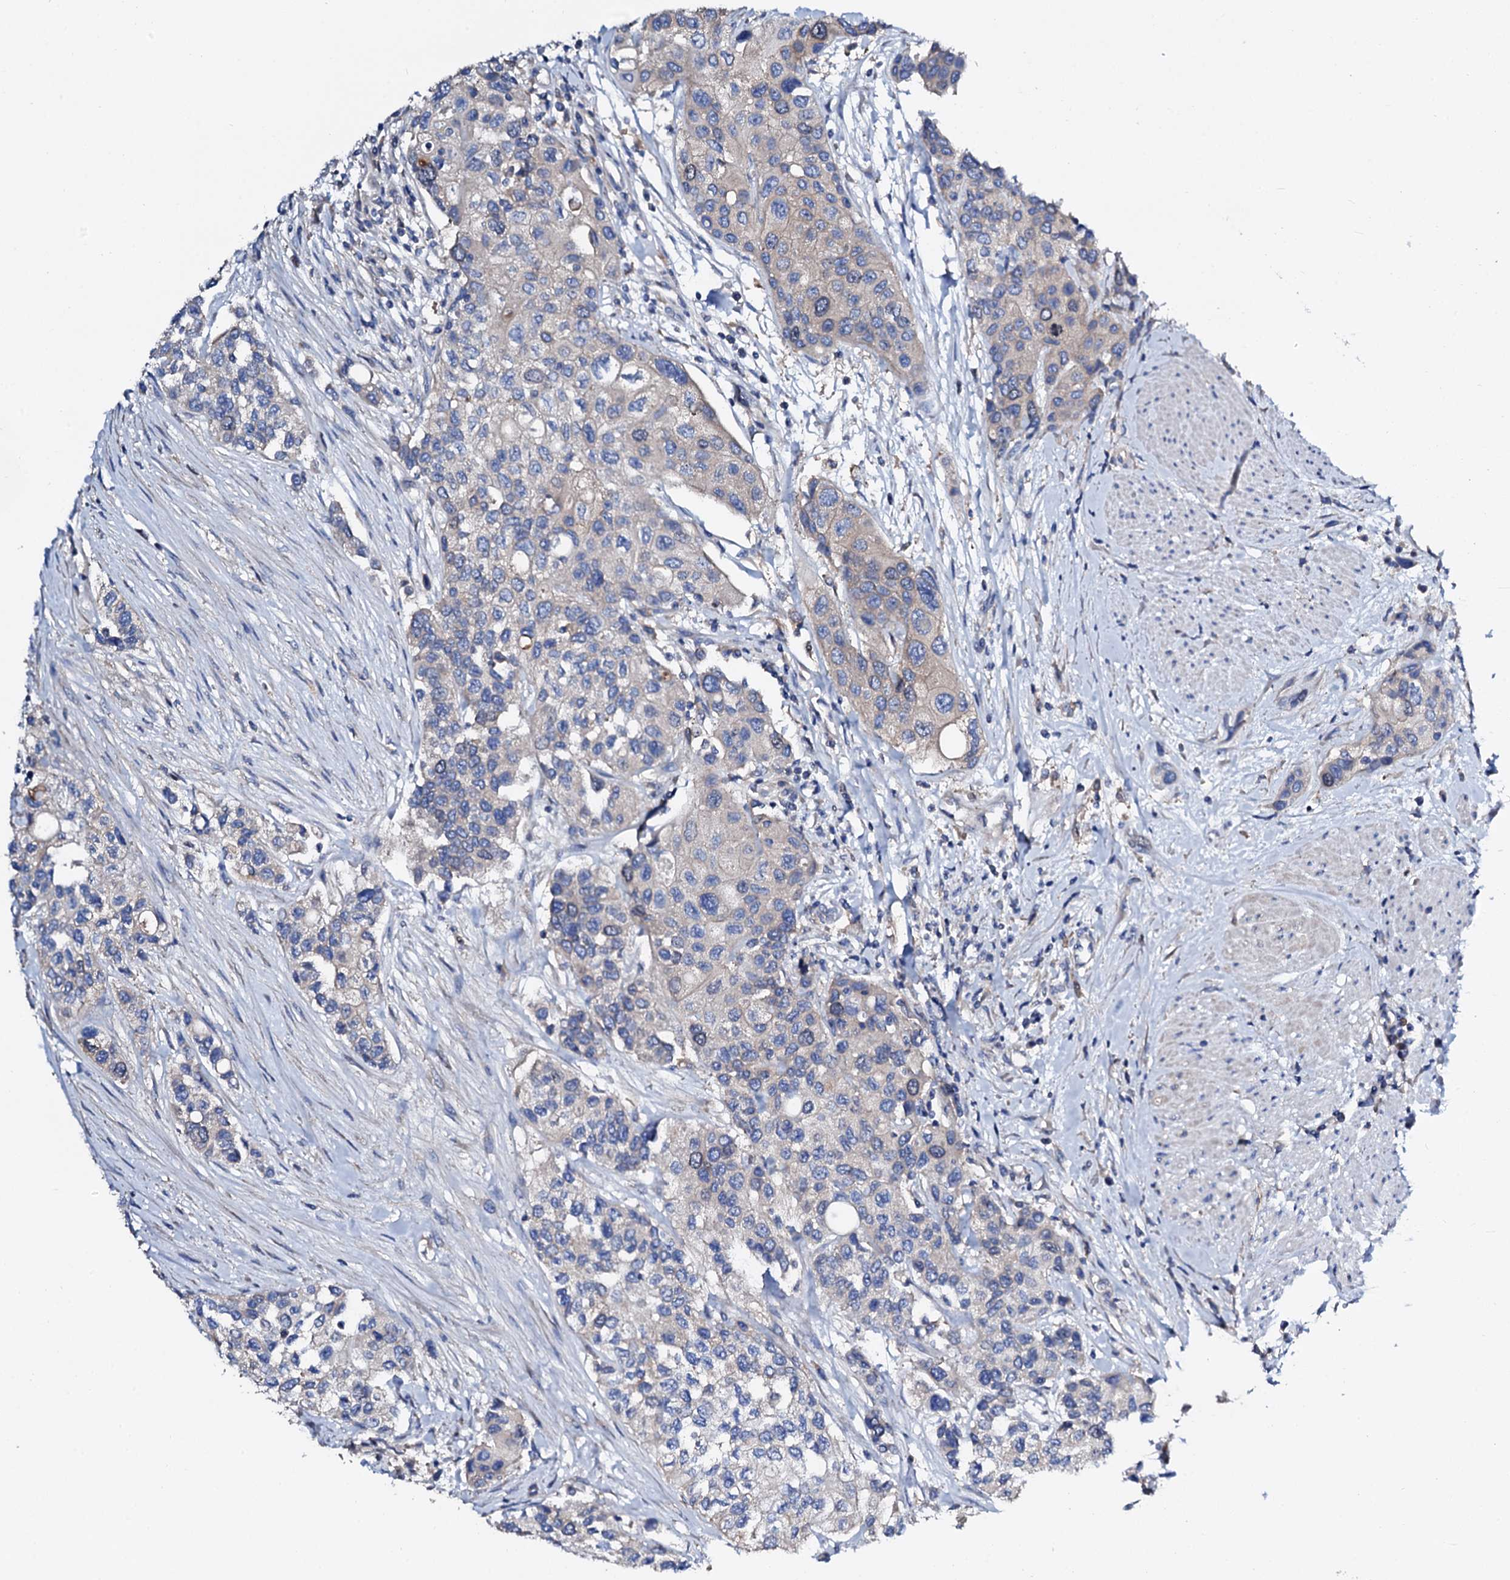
{"staining": {"intensity": "negative", "quantity": "none", "location": "none"}, "tissue": "urothelial cancer", "cell_type": "Tumor cells", "image_type": "cancer", "snomed": [{"axis": "morphology", "description": "Normal tissue, NOS"}, {"axis": "morphology", "description": "Urothelial carcinoma, High grade"}, {"axis": "topography", "description": "Vascular tissue"}, {"axis": "topography", "description": "Urinary bladder"}], "caption": "Immunohistochemical staining of human urothelial cancer demonstrates no significant expression in tumor cells. The staining is performed using DAB (3,3'-diaminobenzidine) brown chromogen with nuclei counter-stained in using hematoxylin.", "gene": "CSKMT", "patient": {"sex": "female", "age": 56}}